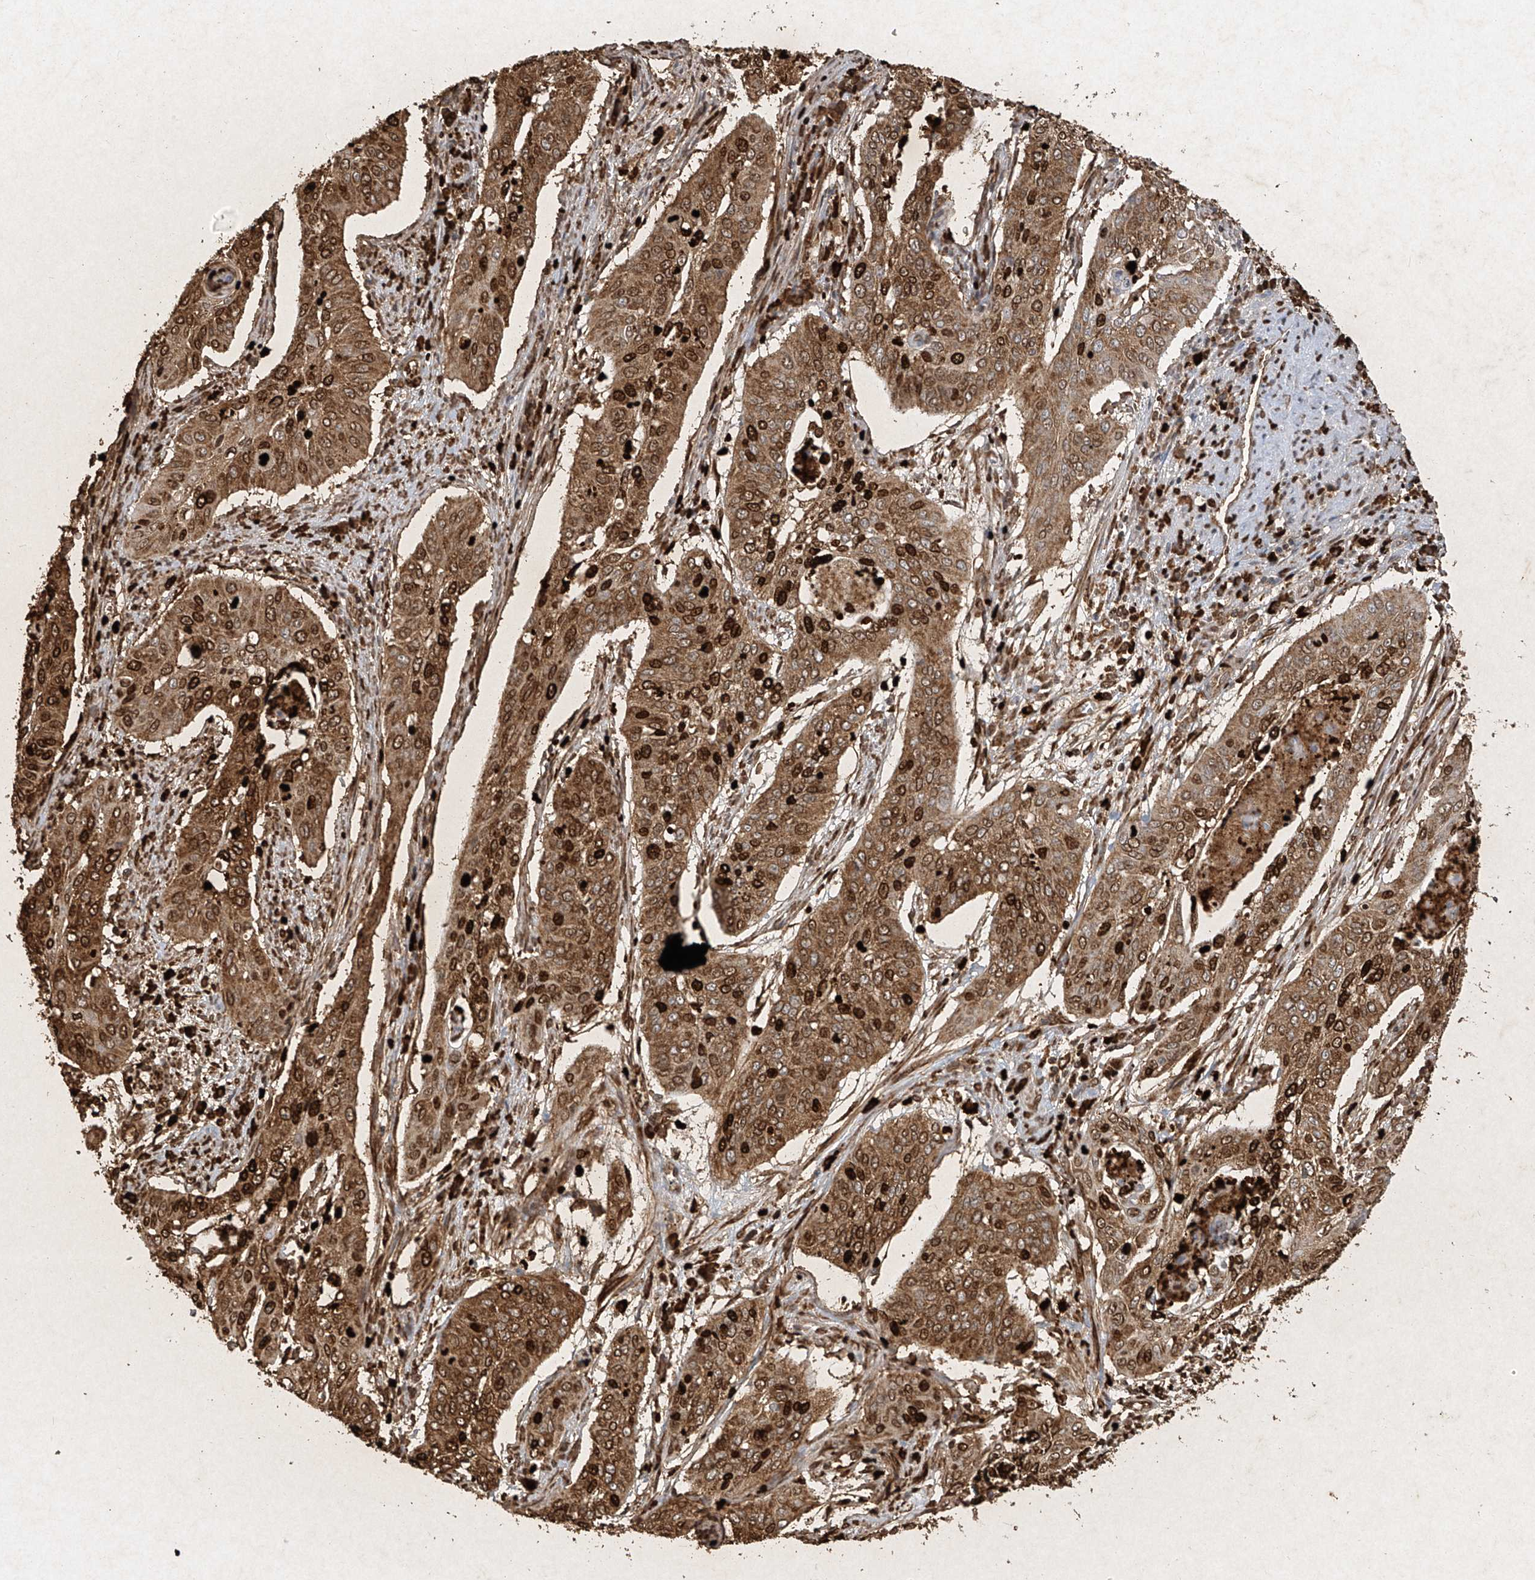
{"staining": {"intensity": "moderate", "quantity": ">75%", "location": "cytoplasmic/membranous,nuclear"}, "tissue": "cervical cancer", "cell_type": "Tumor cells", "image_type": "cancer", "snomed": [{"axis": "morphology", "description": "Squamous cell carcinoma, NOS"}, {"axis": "topography", "description": "Cervix"}], "caption": "DAB (3,3'-diaminobenzidine) immunohistochemical staining of human cervical squamous cell carcinoma reveals moderate cytoplasmic/membranous and nuclear protein expression in approximately >75% of tumor cells.", "gene": "ATRIP", "patient": {"sex": "female", "age": 39}}